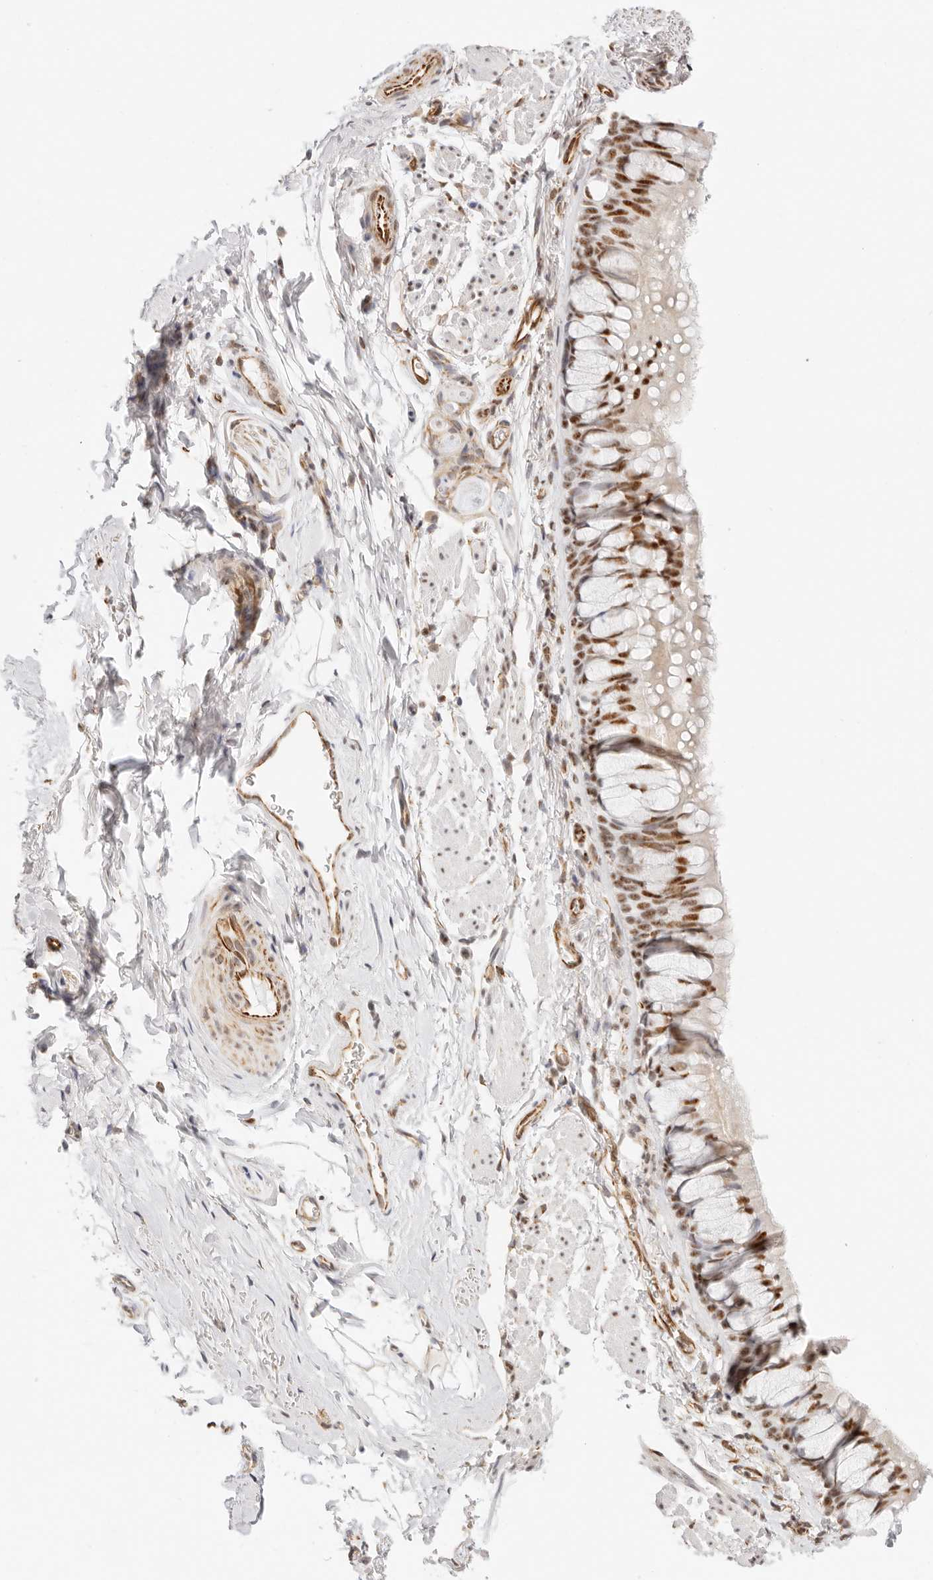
{"staining": {"intensity": "strong", "quantity": ">75%", "location": "nuclear"}, "tissue": "bronchus", "cell_type": "Respiratory epithelial cells", "image_type": "normal", "snomed": [{"axis": "morphology", "description": "Normal tissue, NOS"}, {"axis": "topography", "description": "Cartilage tissue"}, {"axis": "topography", "description": "Bronchus"}], "caption": "A brown stain shows strong nuclear staining of a protein in respiratory epithelial cells of normal bronchus.", "gene": "ZC3H11A", "patient": {"sex": "female", "age": 53}}